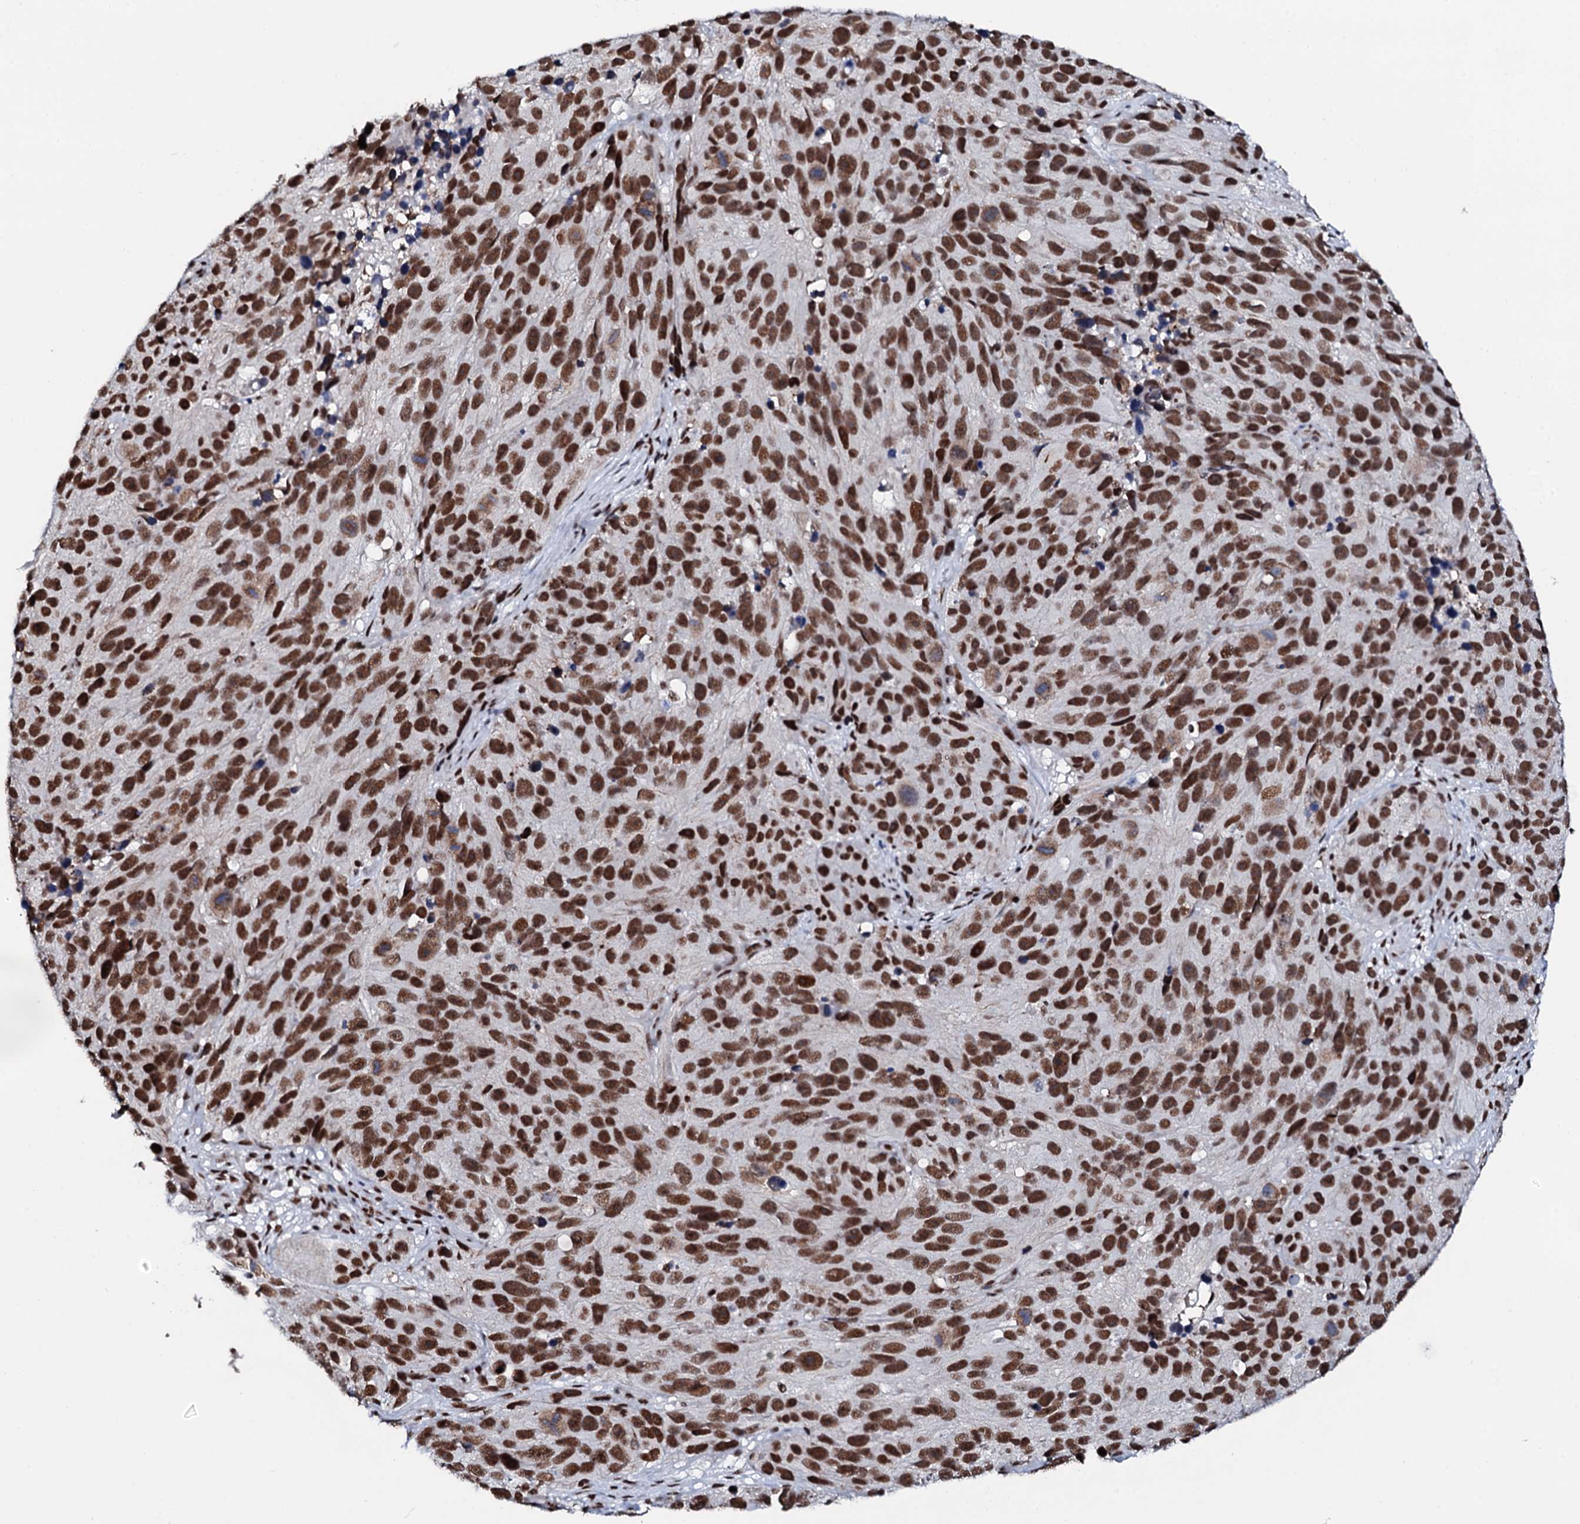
{"staining": {"intensity": "strong", "quantity": ">75%", "location": "nuclear"}, "tissue": "melanoma", "cell_type": "Tumor cells", "image_type": "cancer", "snomed": [{"axis": "morphology", "description": "Malignant melanoma, NOS"}, {"axis": "topography", "description": "Skin"}], "caption": "Immunohistochemistry of melanoma demonstrates high levels of strong nuclear staining in about >75% of tumor cells.", "gene": "NKAPD1", "patient": {"sex": "male", "age": 84}}